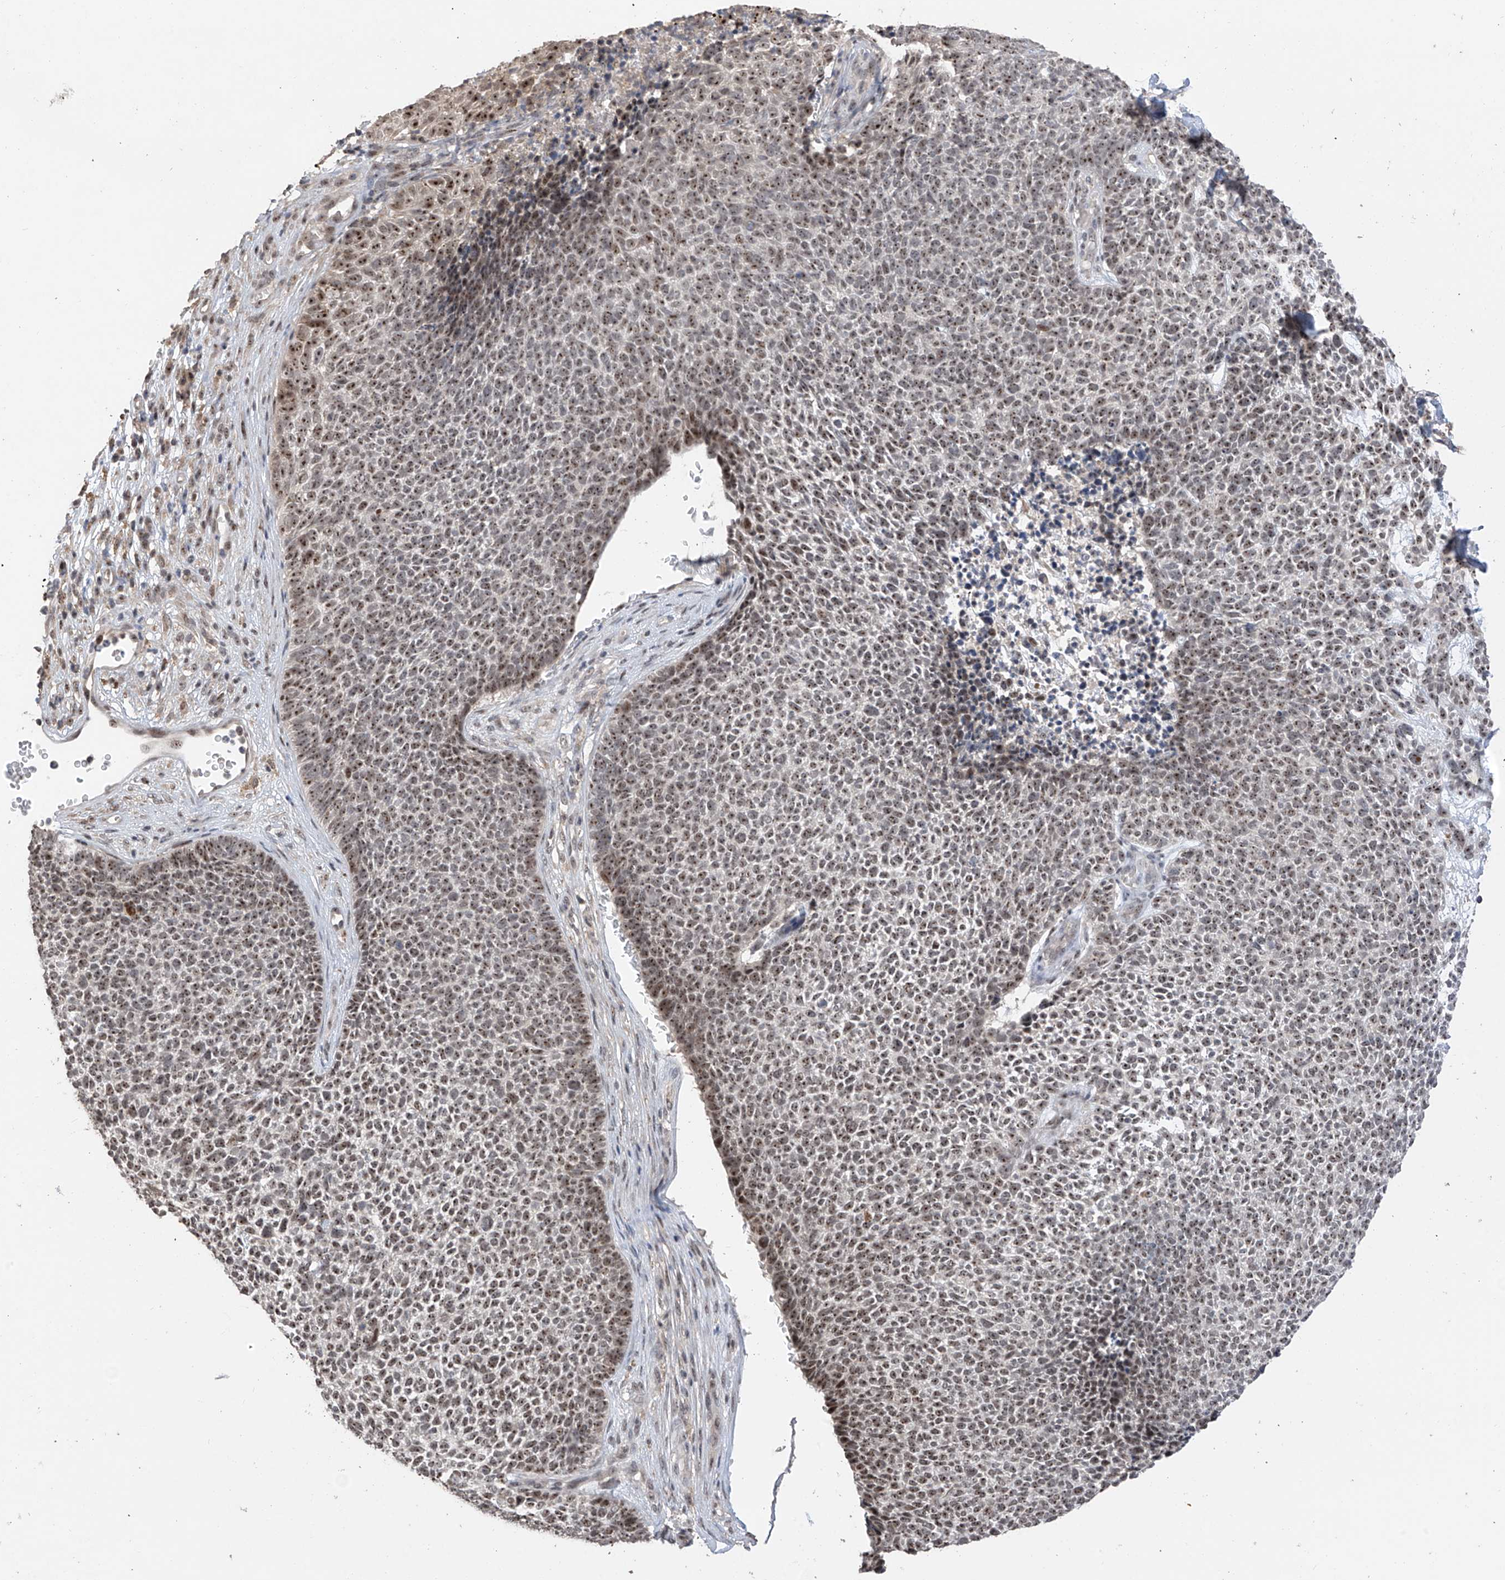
{"staining": {"intensity": "moderate", "quantity": ">75%", "location": "nuclear"}, "tissue": "skin cancer", "cell_type": "Tumor cells", "image_type": "cancer", "snomed": [{"axis": "morphology", "description": "Basal cell carcinoma"}, {"axis": "topography", "description": "Skin"}], "caption": "Tumor cells display moderate nuclear staining in approximately >75% of cells in skin basal cell carcinoma.", "gene": "C1orf131", "patient": {"sex": "female", "age": 84}}